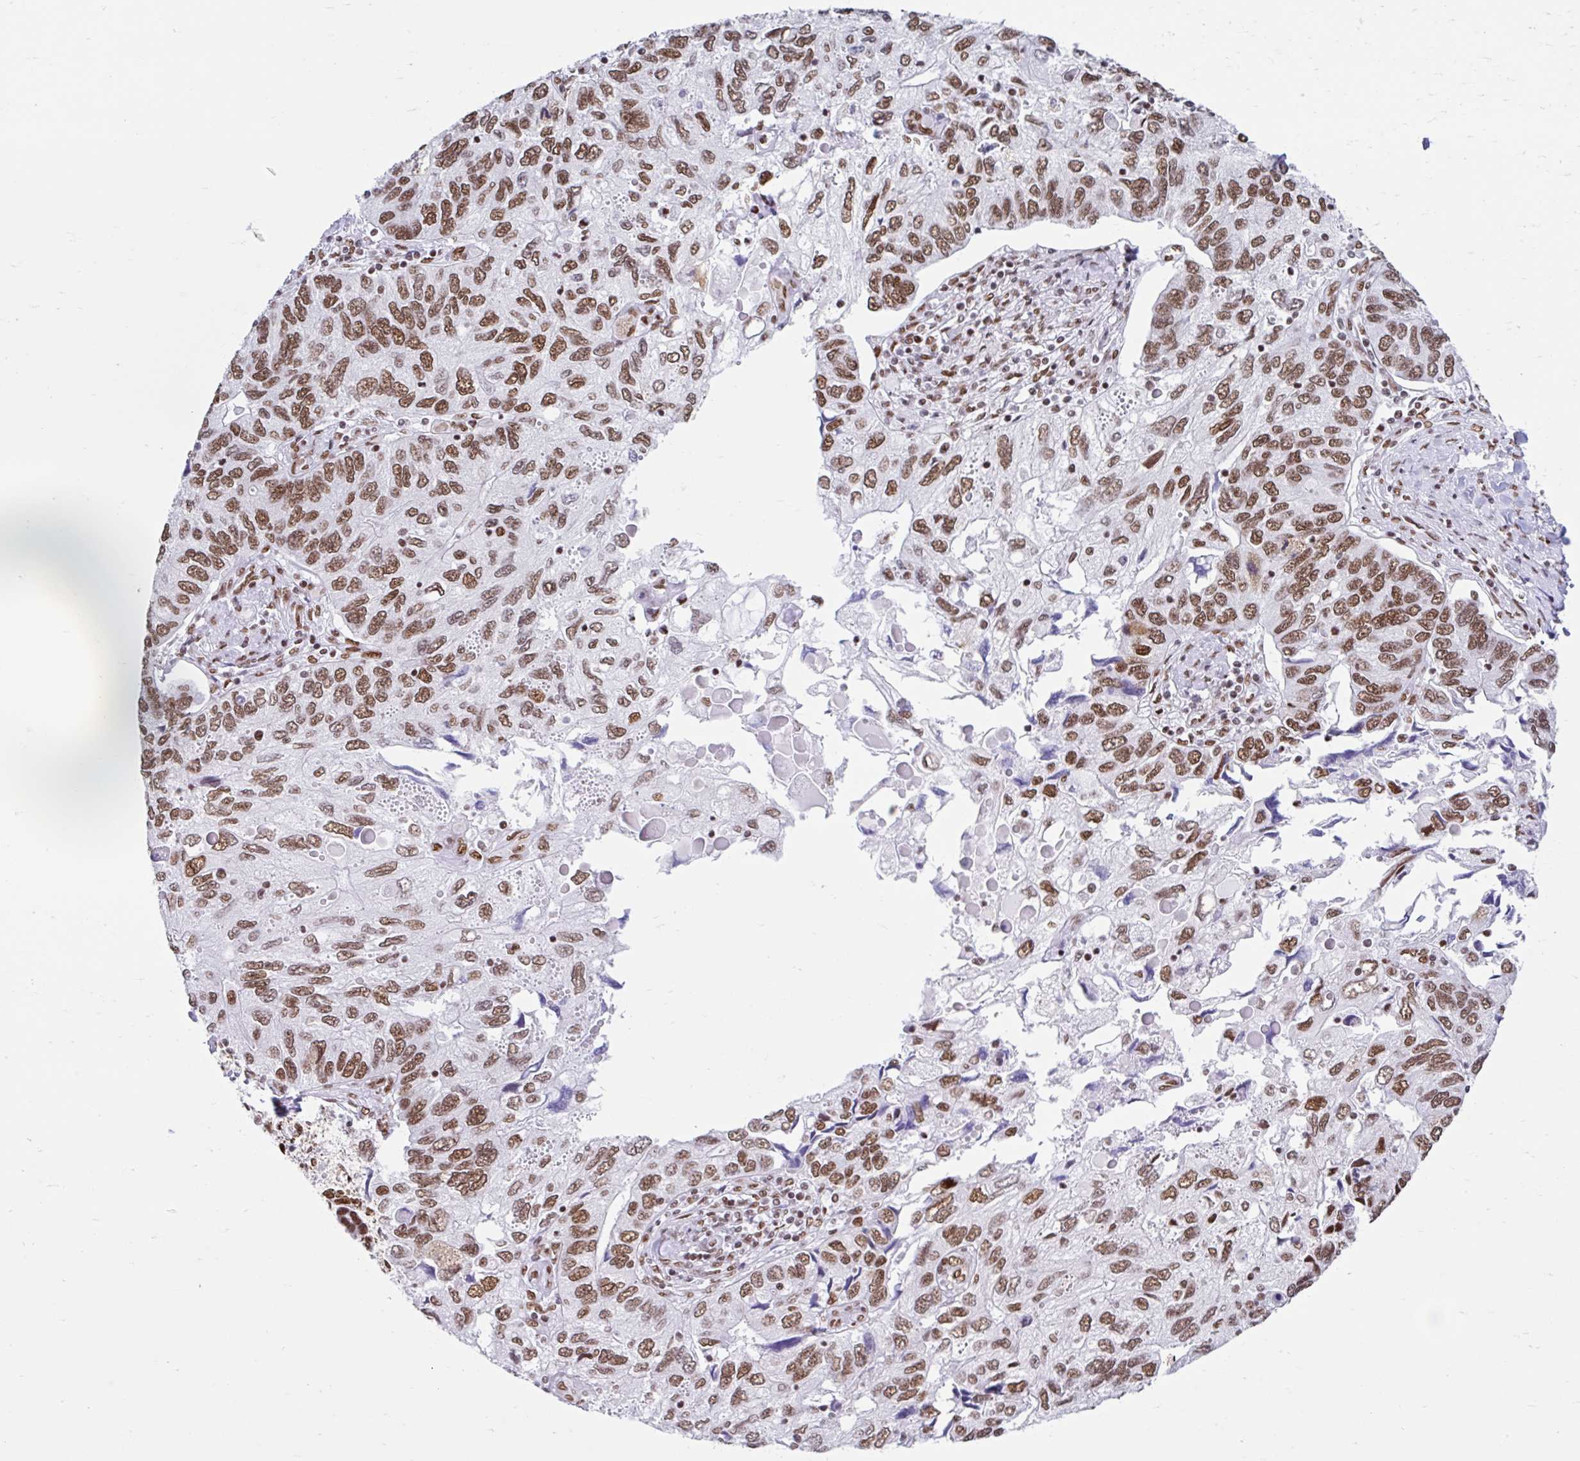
{"staining": {"intensity": "moderate", "quantity": ">75%", "location": "nuclear"}, "tissue": "endometrial cancer", "cell_type": "Tumor cells", "image_type": "cancer", "snomed": [{"axis": "morphology", "description": "Carcinoma, NOS"}, {"axis": "topography", "description": "Uterus"}], "caption": "Human endometrial cancer (carcinoma) stained with a brown dye shows moderate nuclear positive staining in approximately >75% of tumor cells.", "gene": "KHDRBS1", "patient": {"sex": "female", "age": 76}}